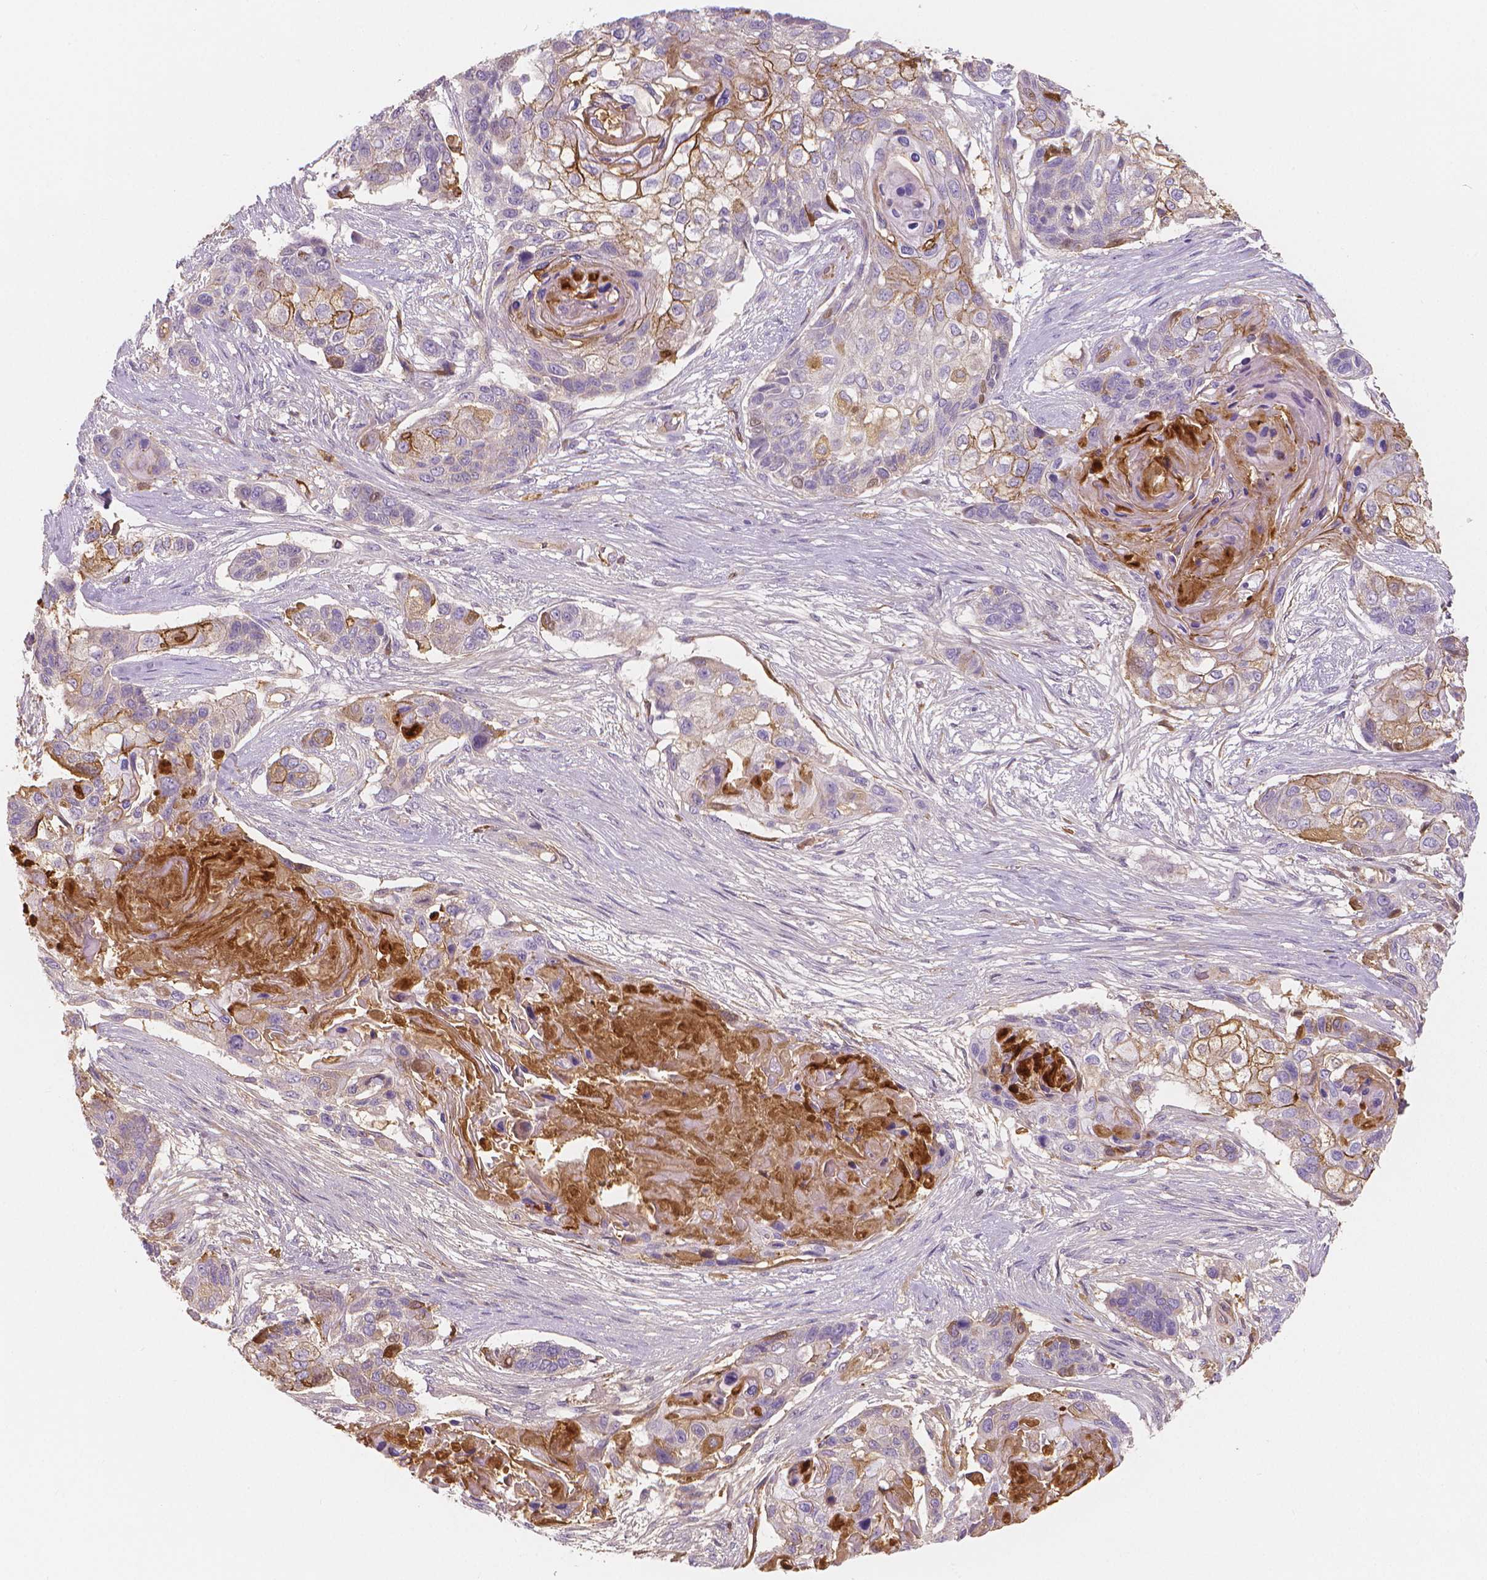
{"staining": {"intensity": "moderate", "quantity": "<25%", "location": "cytoplasmic/membranous"}, "tissue": "lung cancer", "cell_type": "Tumor cells", "image_type": "cancer", "snomed": [{"axis": "morphology", "description": "Squamous cell carcinoma, NOS"}, {"axis": "topography", "description": "Lung"}], "caption": "Immunohistochemistry (IHC) staining of lung cancer (squamous cell carcinoma), which displays low levels of moderate cytoplasmic/membranous positivity in approximately <25% of tumor cells indicating moderate cytoplasmic/membranous protein positivity. The staining was performed using DAB (brown) for protein detection and nuclei were counterstained in hematoxylin (blue).", "gene": "APOA4", "patient": {"sex": "male", "age": 69}}